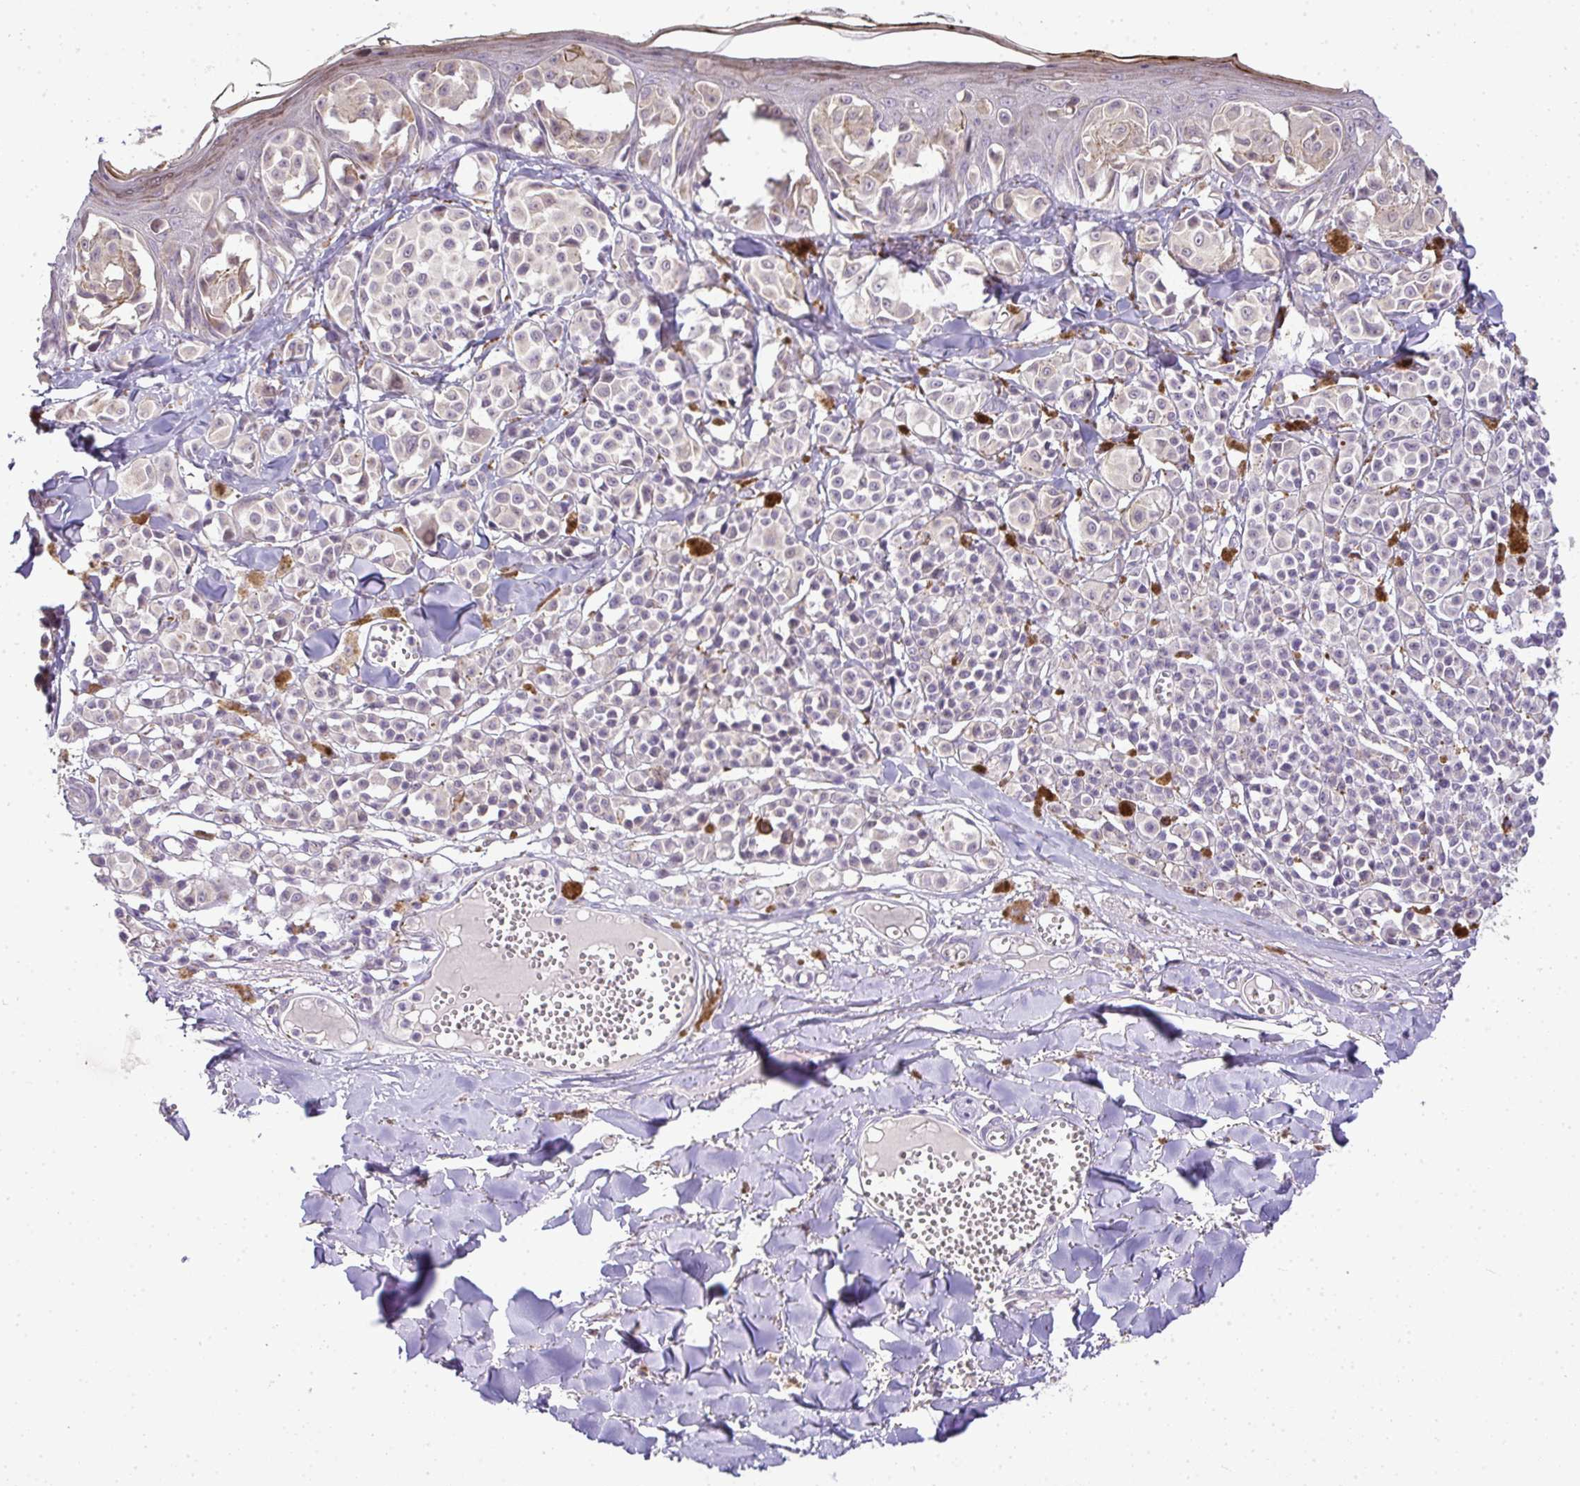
{"staining": {"intensity": "negative", "quantity": "none", "location": "none"}, "tissue": "melanoma", "cell_type": "Tumor cells", "image_type": "cancer", "snomed": [{"axis": "morphology", "description": "Malignant melanoma, NOS"}, {"axis": "topography", "description": "Skin"}], "caption": "The micrograph shows no staining of tumor cells in melanoma. The staining was performed using DAB (3,3'-diaminobenzidine) to visualize the protein expression in brown, while the nuclei were stained in blue with hematoxylin (Magnification: 20x).", "gene": "CMPK1", "patient": {"sex": "female", "age": 43}}